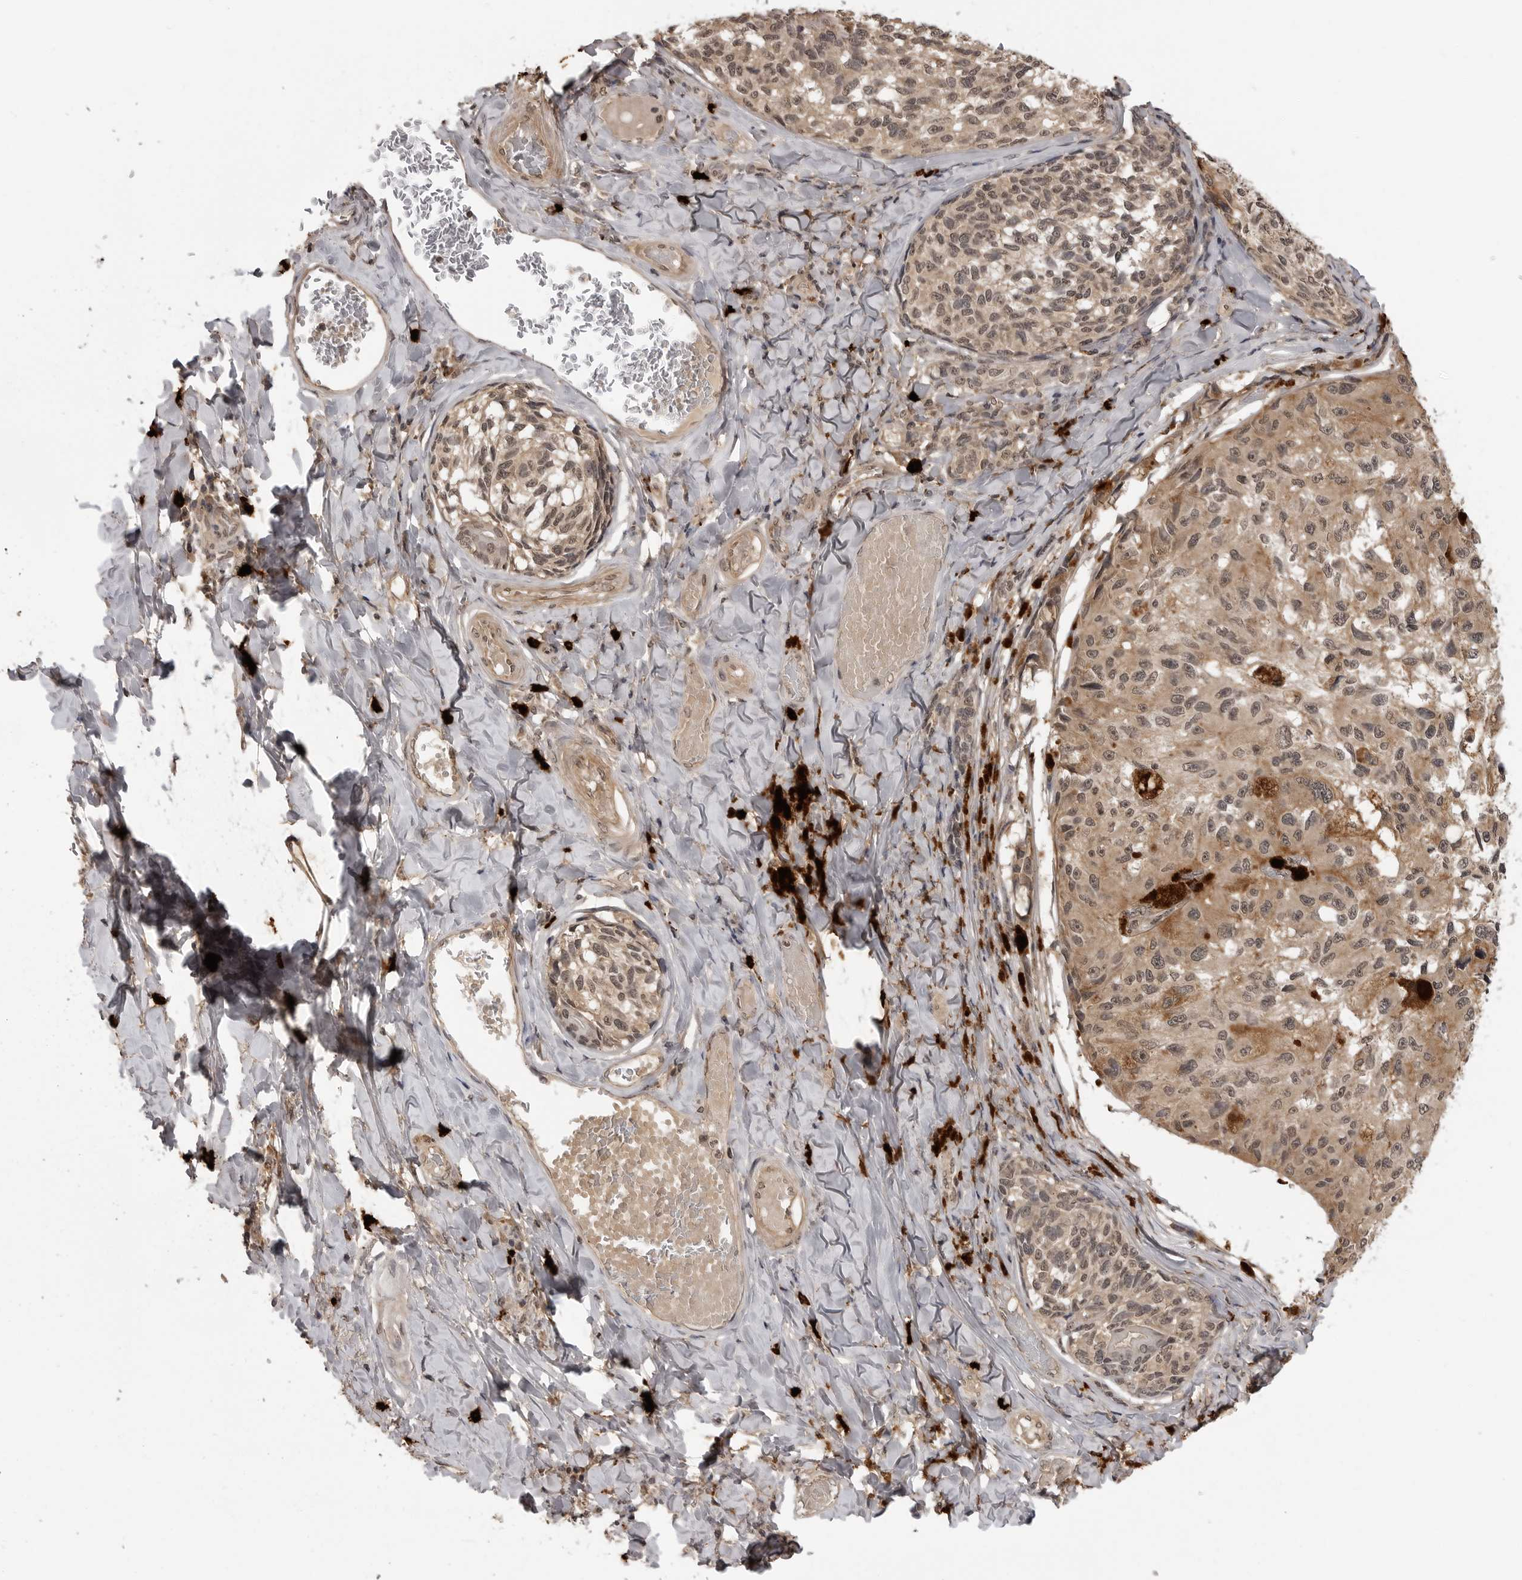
{"staining": {"intensity": "moderate", "quantity": ">75%", "location": "cytoplasmic/membranous,nuclear"}, "tissue": "melanoma", "cell_type": "Tumor cells", "image_type": "cancer", "snomed": [{"axis": "morphology", "description": "Malignant melanoma, NOS"}, {"axis": "topography", "description": "Skin"}], "caption": "Immunohistochemical staining of malignant melanoma displays moderate cytoplasmic/membranous and nuclear protein staining in approximately >75% of tumor cells.", "gene": "IL24", "patient": {"sex": "female", "age": 73}}